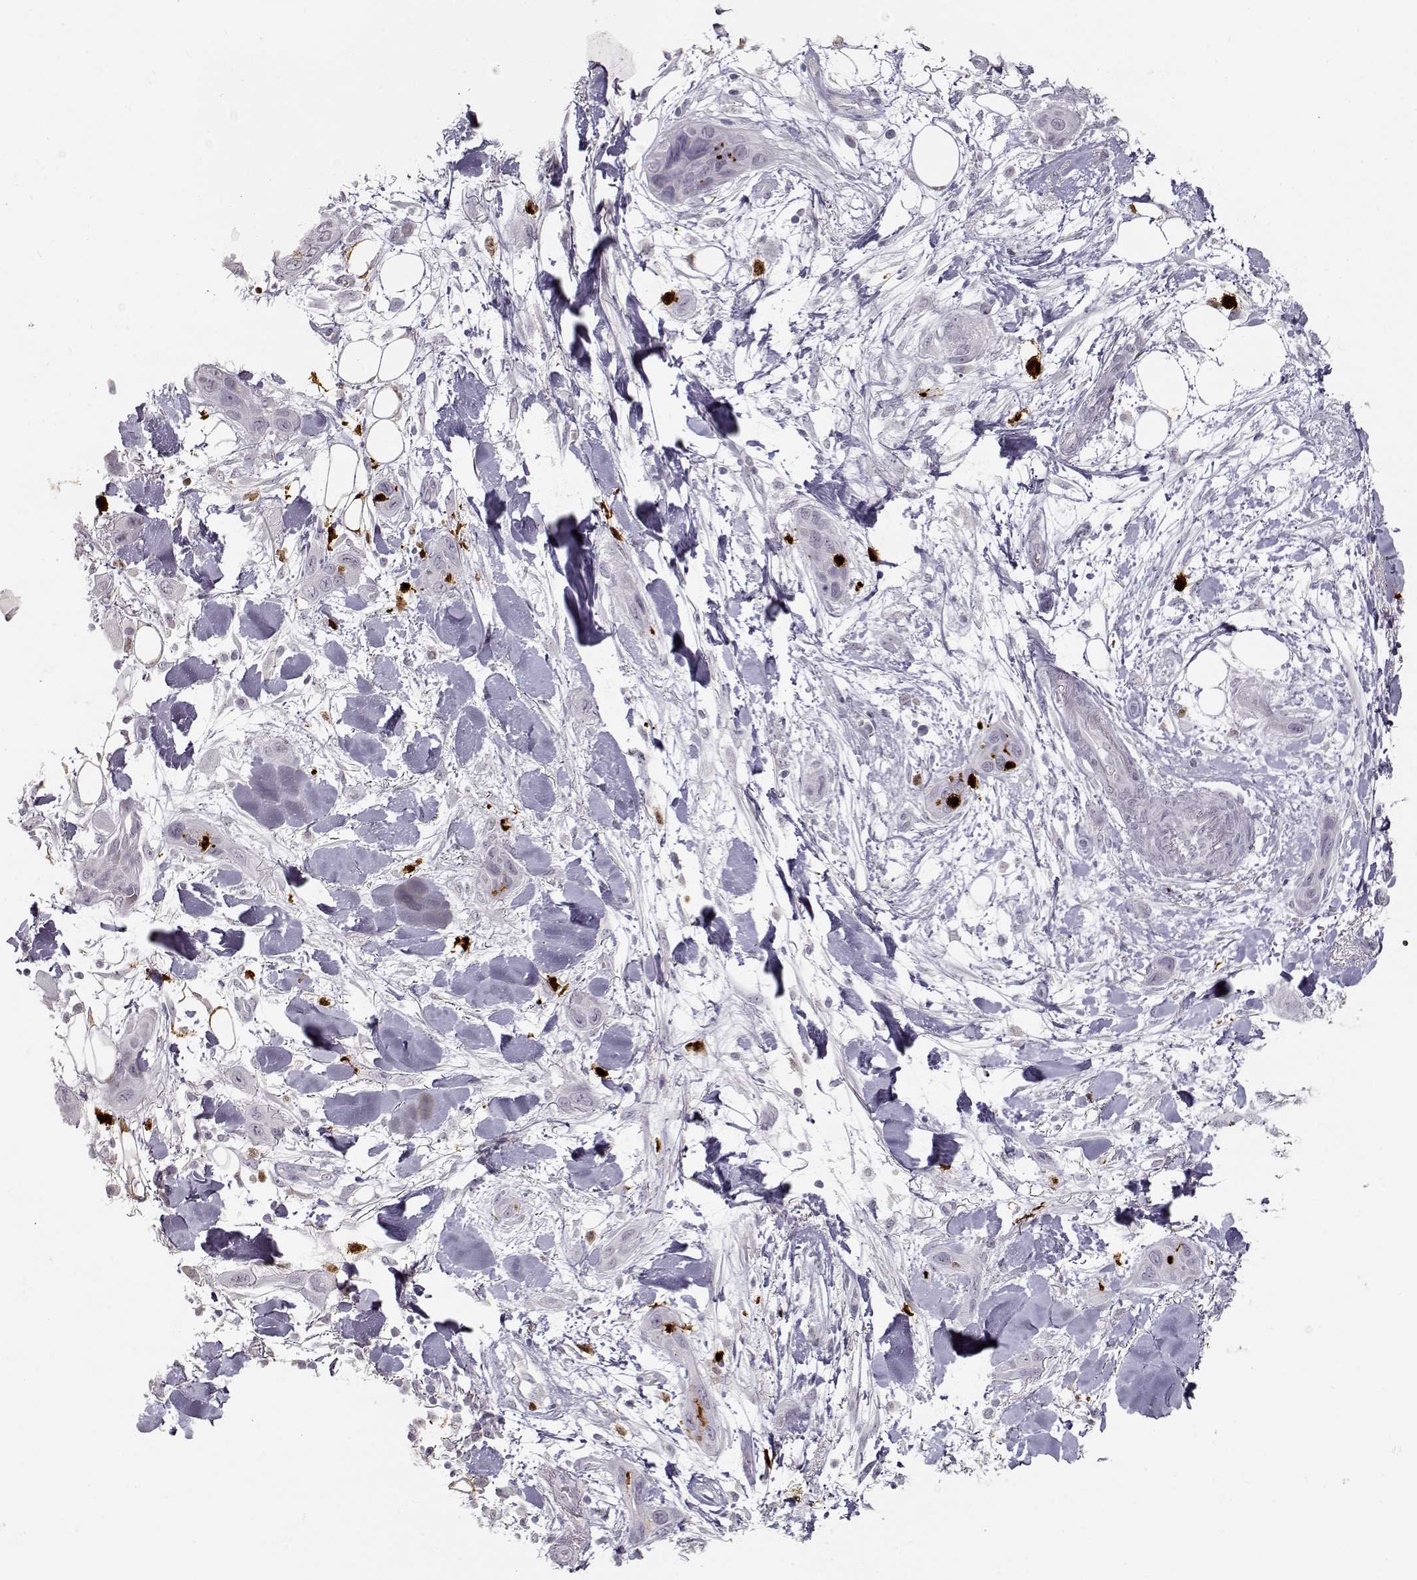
{"staining": {"intensity": "negative", "quantity": "none", "location": "none"}, "tissue": "skin cancer", "cell_type": "Tumor cells", "image_type": "cancer", "snomed": [{"axis": "morphology", "description": "Squamous cell carcinoma, NOS"}, {"axis": "topography", "description": "Skin"}], "caption": "Tumor cells are negative for brown protein staining in squamous cell carcinoma (skin).", "gene": "S100B", "patient": {"sex": "male", "age": 79}}